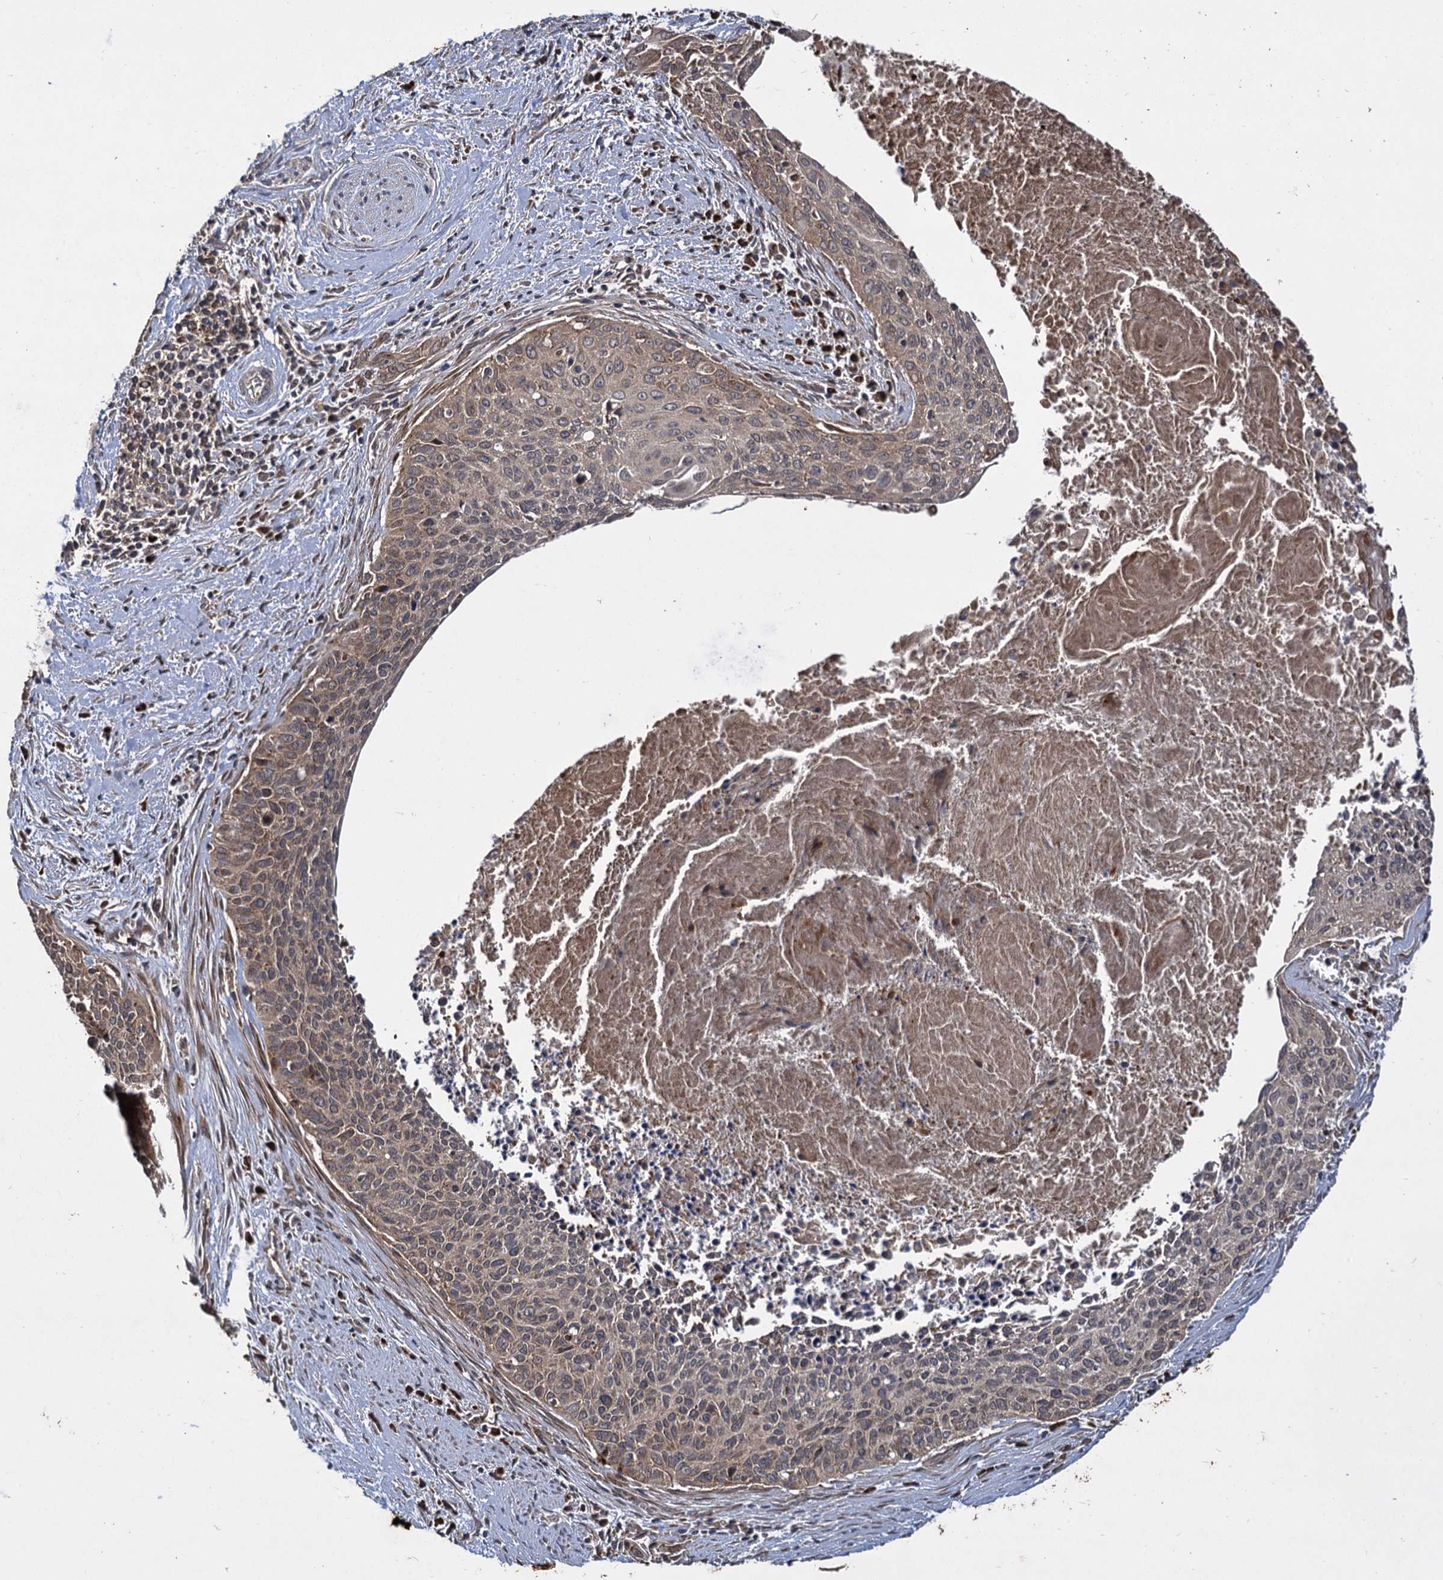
{"staining": {"intensity": "weak", "quantity": ">75%", "location": "cytoplasmic/membranous"}, "tissue": "cervical cancer", "cell_type": "Tumor cells", "image_type": "cancer", "snomed": [{"axis": "morphology", "description": "Squamous cell carcinoma, NOS"}, {"axis": "topography", "description": "Cervix"}], "caption": "Cervical cancer was stained to show a protein in brown. There is low levels of weak cytoplasmic/membranous staining in approximately >75% of tumor cells.", "gene": "INPPL1", "patient": {"sex": "female", "age": 55}}